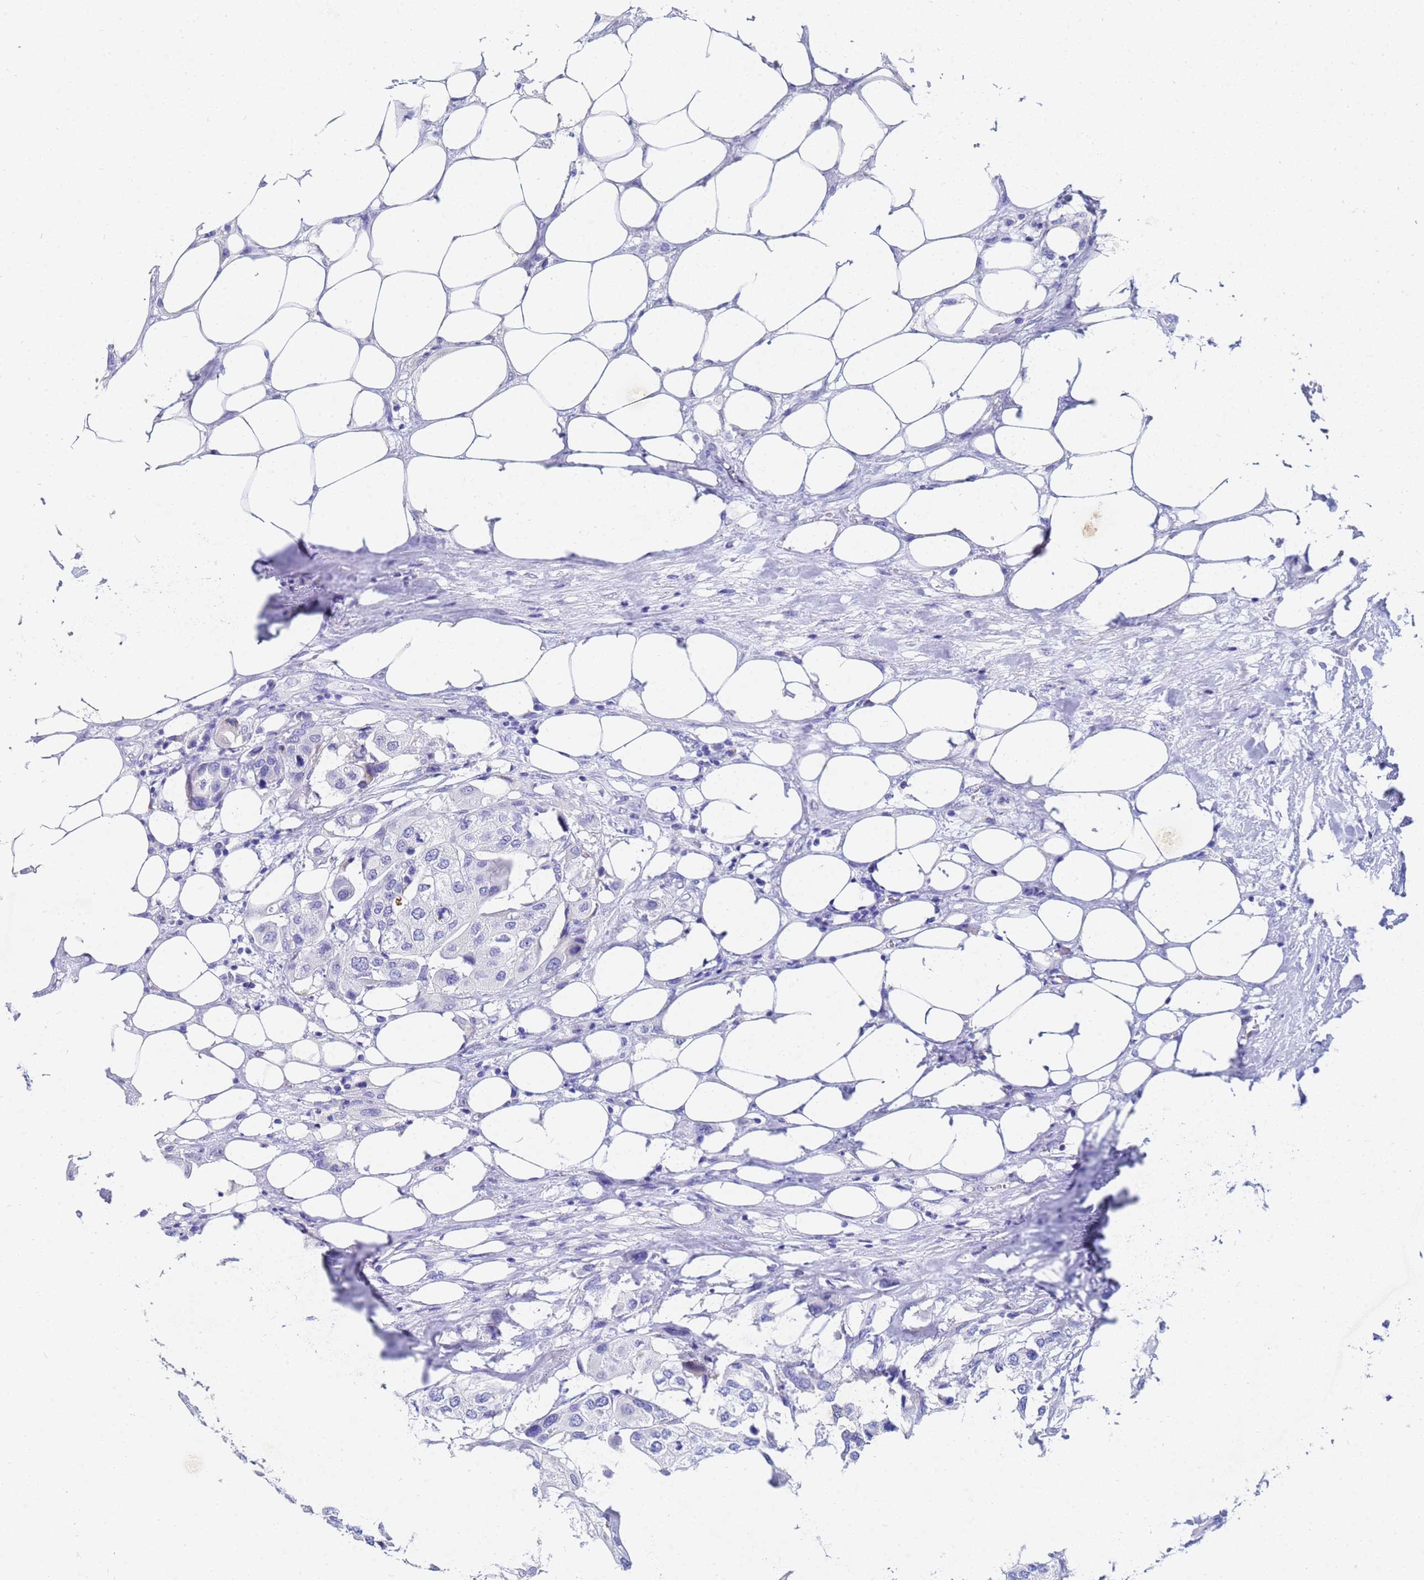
{"staining": {"intensity": "negative", "quantity": "none", "location": "none"}, "tissue": "urothelial cancer", "cell_type": "Tumor cells", "image_type": "cancer", "snomed": [{"axis": "morphology", "description": "Urothelial carcinoma, High grade"}, {"axis": "topography", "description": "Urinary bladder"}], "caption": "This is a image of immunohistochemistry staining of high-grade urothelial carcinoma, which shows no positivity in tumor cells. Brightfield microscopy of immunohistochemistry stained with DAB (3,3'-diaminobenzidine) (brown) and hematoxylin (blue), captured at high magnification.", "gene": "C2orf72", "patient": {"sex": "male", "age": 64}}